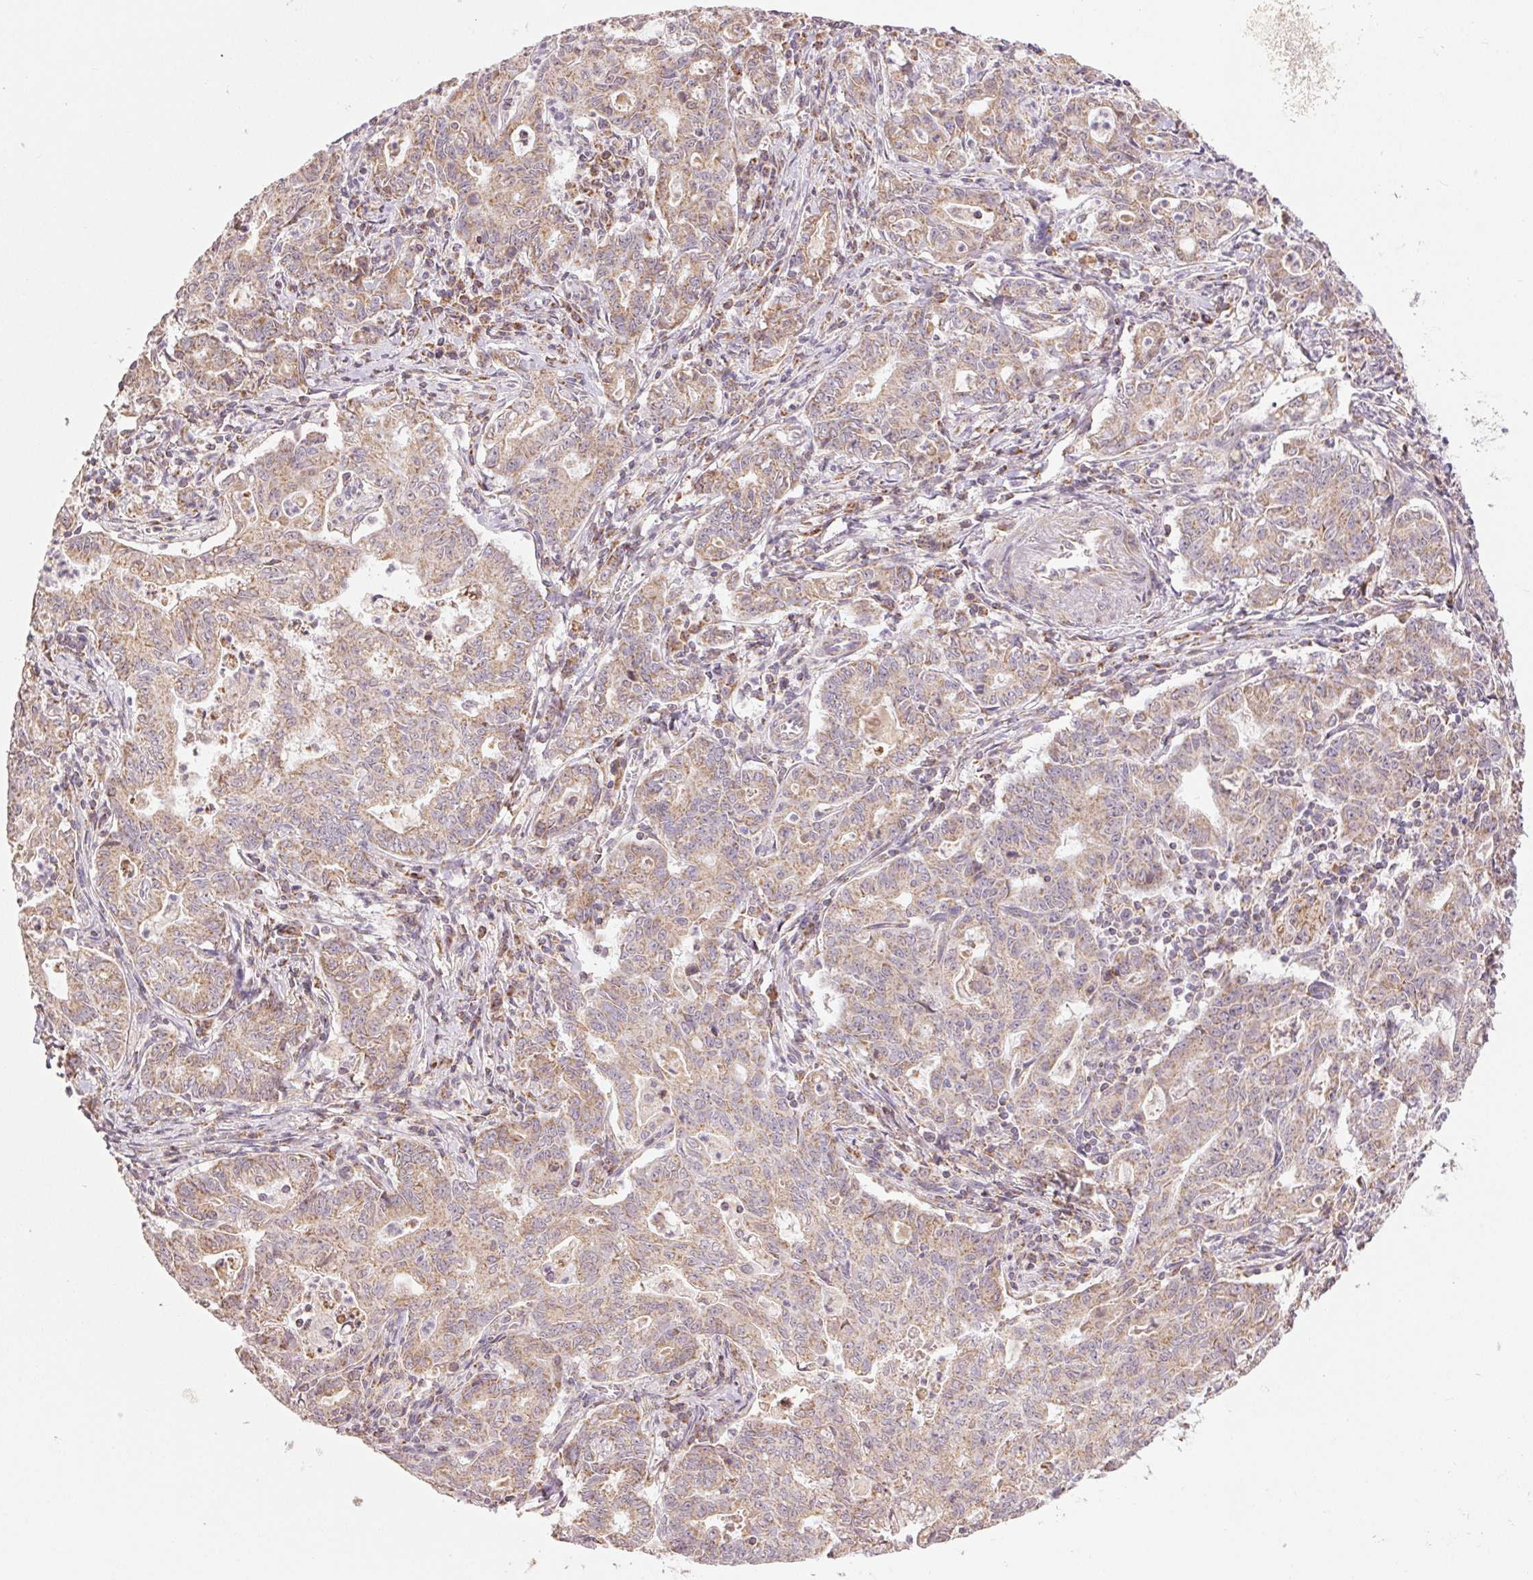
{"staining": {"intensity": "weak", "quantity": ">75%", "location": "cytoplasmic/membranous"}, "tissue": "stomach cancer", "cell_type": "Tumor cells", "image_type": "cancer", "snomed": [{"axis": "morphology", "description": "Adenocarcinoma, NOS"}, {"axis": "topography", "description": "Stomach, upper"}], "caption": "Immunohistochemical staining of human stomach cancer (adenocarcinoma) shows weak cytoplasmic/membranous protein expression in about >75% of tumor cells.", "gene": "CLASP1", "patient": {"sex": "female", "age": 79}}